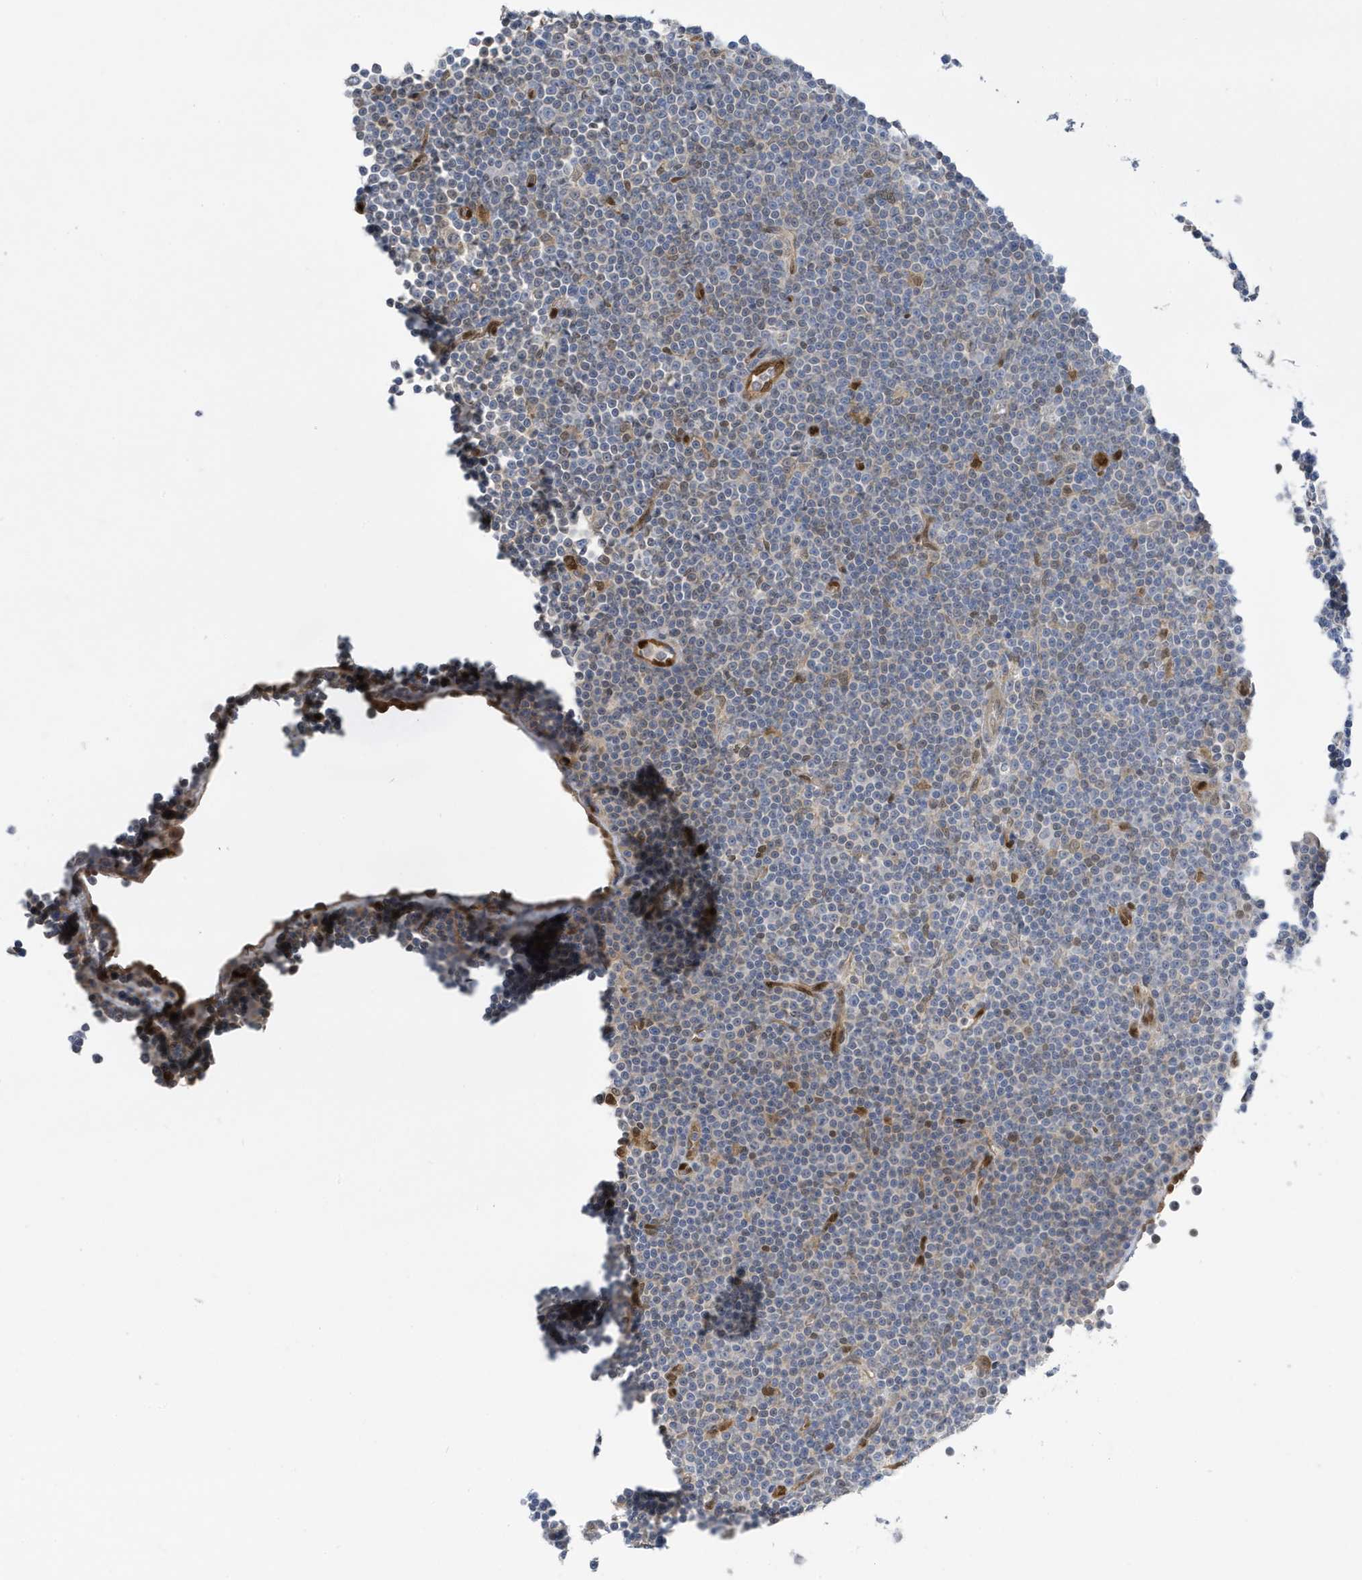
{"staining": {"intensity": "moderate", "quantity": "<25%", "location": "nuclear"}, "tissue": "lymphoma", "cell_type": "Tumor cells", "image_type": "cancer", "snomed": [{"axis": "morphology", "description": "Malignant lymphoma, non-Hodgkin's type, Low grade"}, {"axis": "topography", "description": "Lymph node"}], "caption": "DAB (3,3'-diaminobenzidine) immunohistochemical staining of human low-grade malignant lymphoma, non-Hodgkin's type exhibits moderate nuclear protein staining in approximately <25% of tumor cells.", "gene": "NCOA7", "patient": {"sex": "female", "age": 67}}